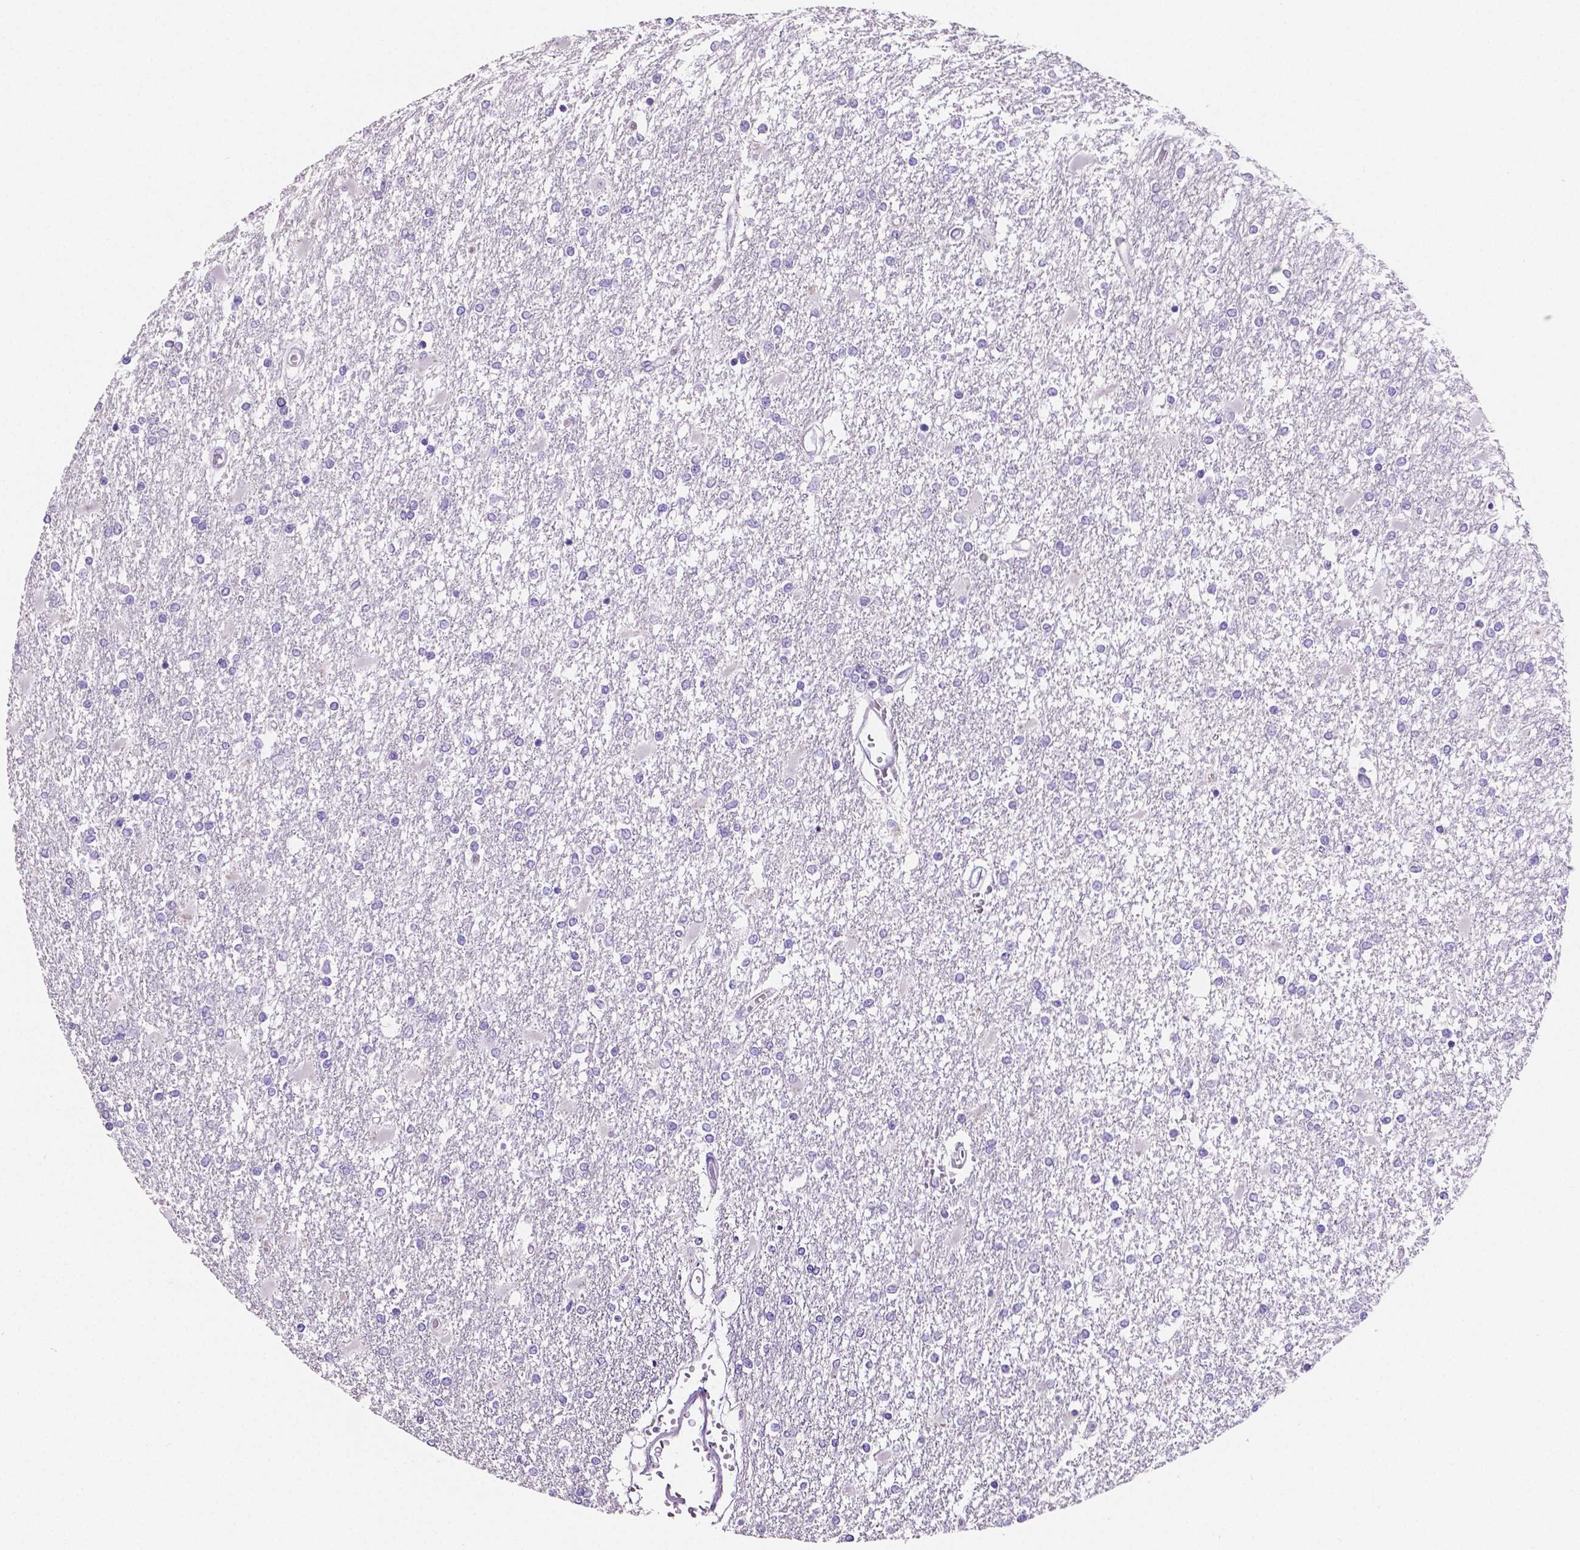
{"staining": {"intensity": "negative", "quantity": "none", "location": "none"}, "tissue": "glioma", "cell_type": "Tumor cells", "image_type": "cancer", "snomed": [{"axis": "morphology", "description": "Glioma, malignant, High grade"}, {"axis": "topography", "description": "Cerebral cortex"}], "caption": "This is a micrograph of IHC staining of high-grade glioma (malignant), which shows no staining in tumor cells.", "gene": "MMP9", "patient": {"sex": "male", "age": 79}}